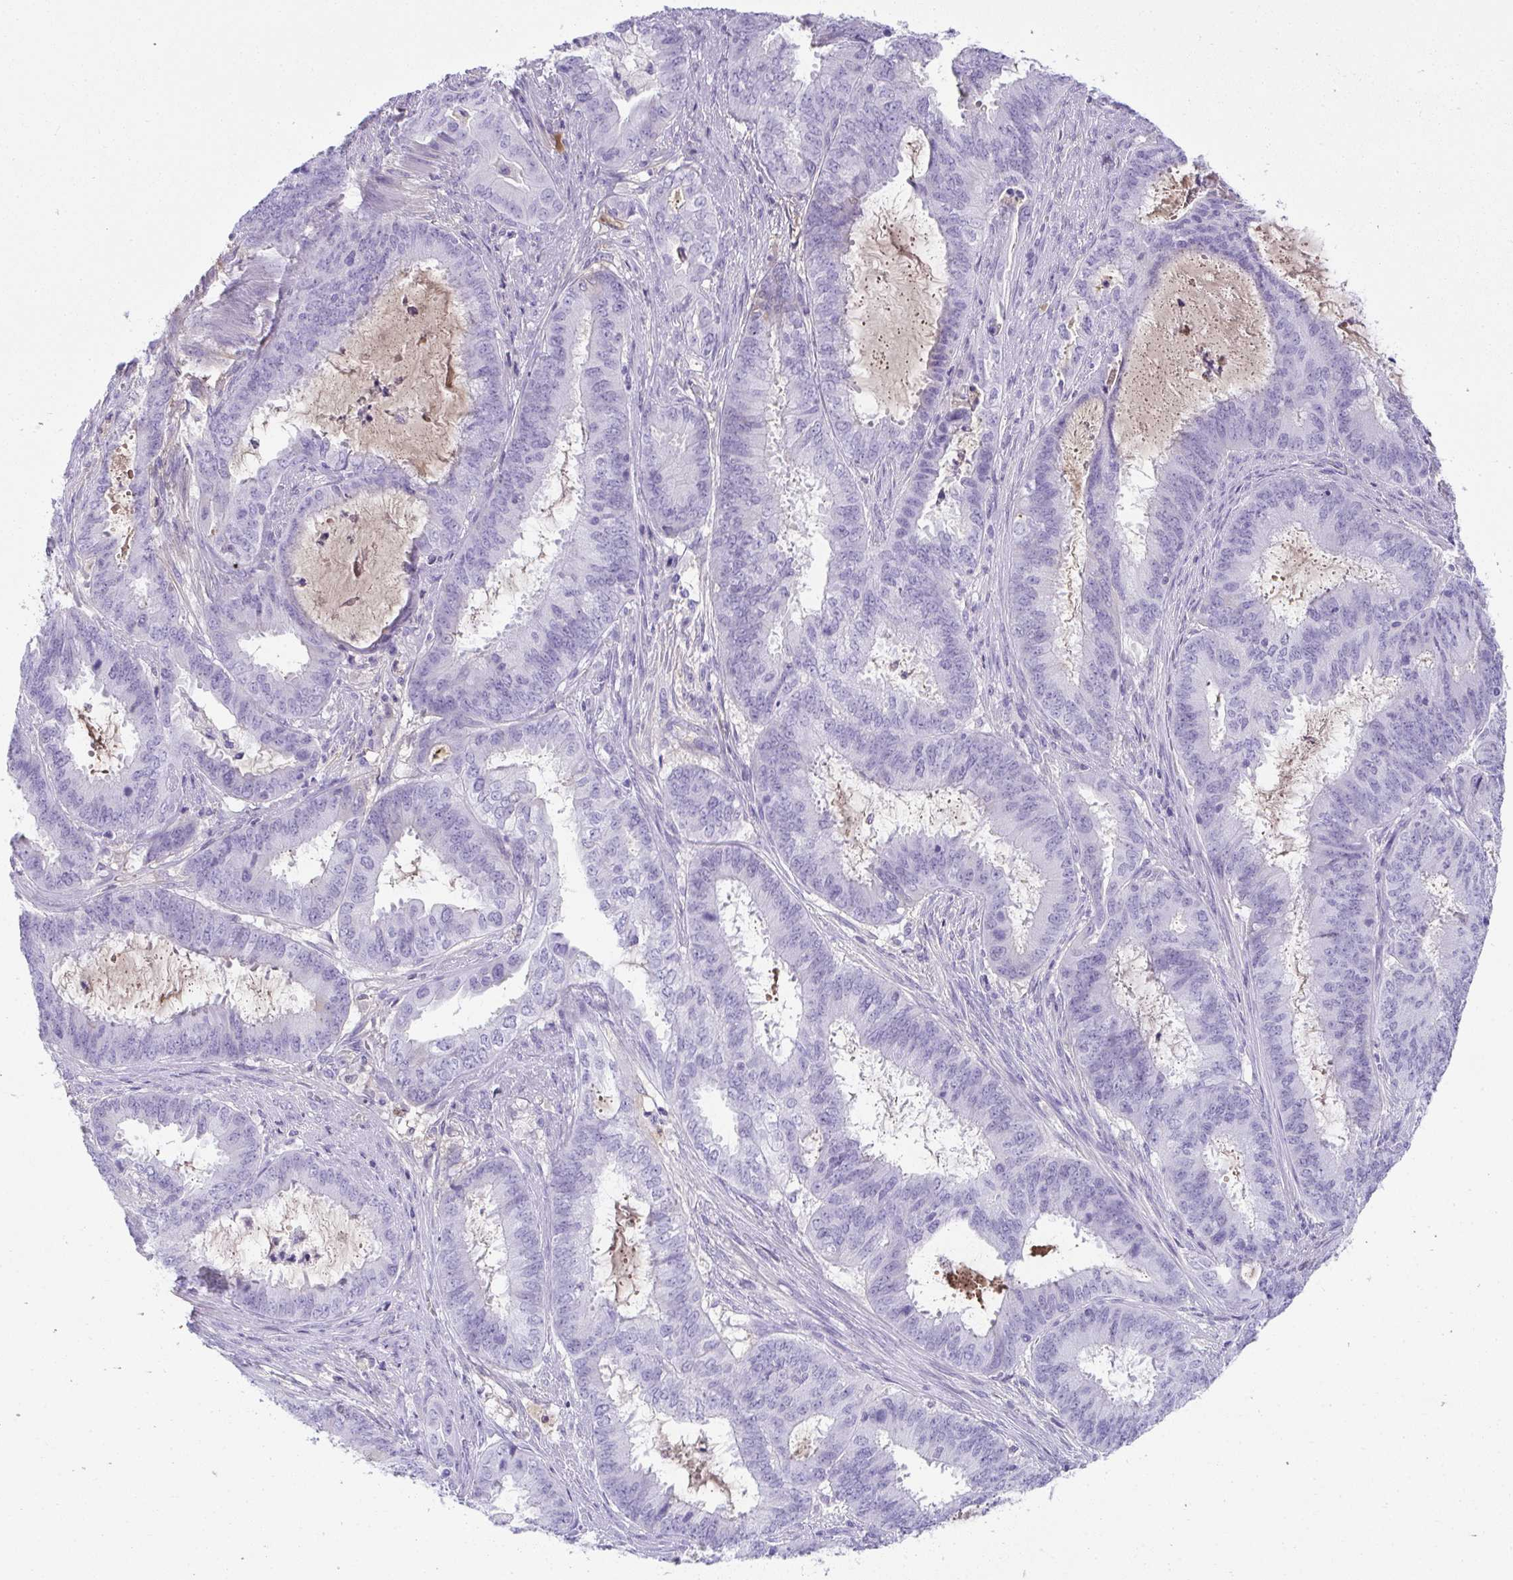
{"staining": {"intensity": "negative", "quantity": "none", "location": "none"}, "tissue": "endometrial cancer", "cell_type": "Tumor cells", "image_type": "cancer", "snomed": [{"axis": "morphology", "description": "Adenocarcinoma, NOS"}, {"axis": "topography", "description": "Endometrium"}], "caption": "Endometrial adenocarcinoma was stained to show a protein in brown. There is no significant staining in tumor cells. (Stains: DAB (3,3'-diaminobenzidine) immunohistochemistry (IHC) with hematoxylin counter stain, Microscopy: brightfield microscopy at high magnification).", "gene": "ZSWIM3", "patient": {"sex": "female", "age": 51}}